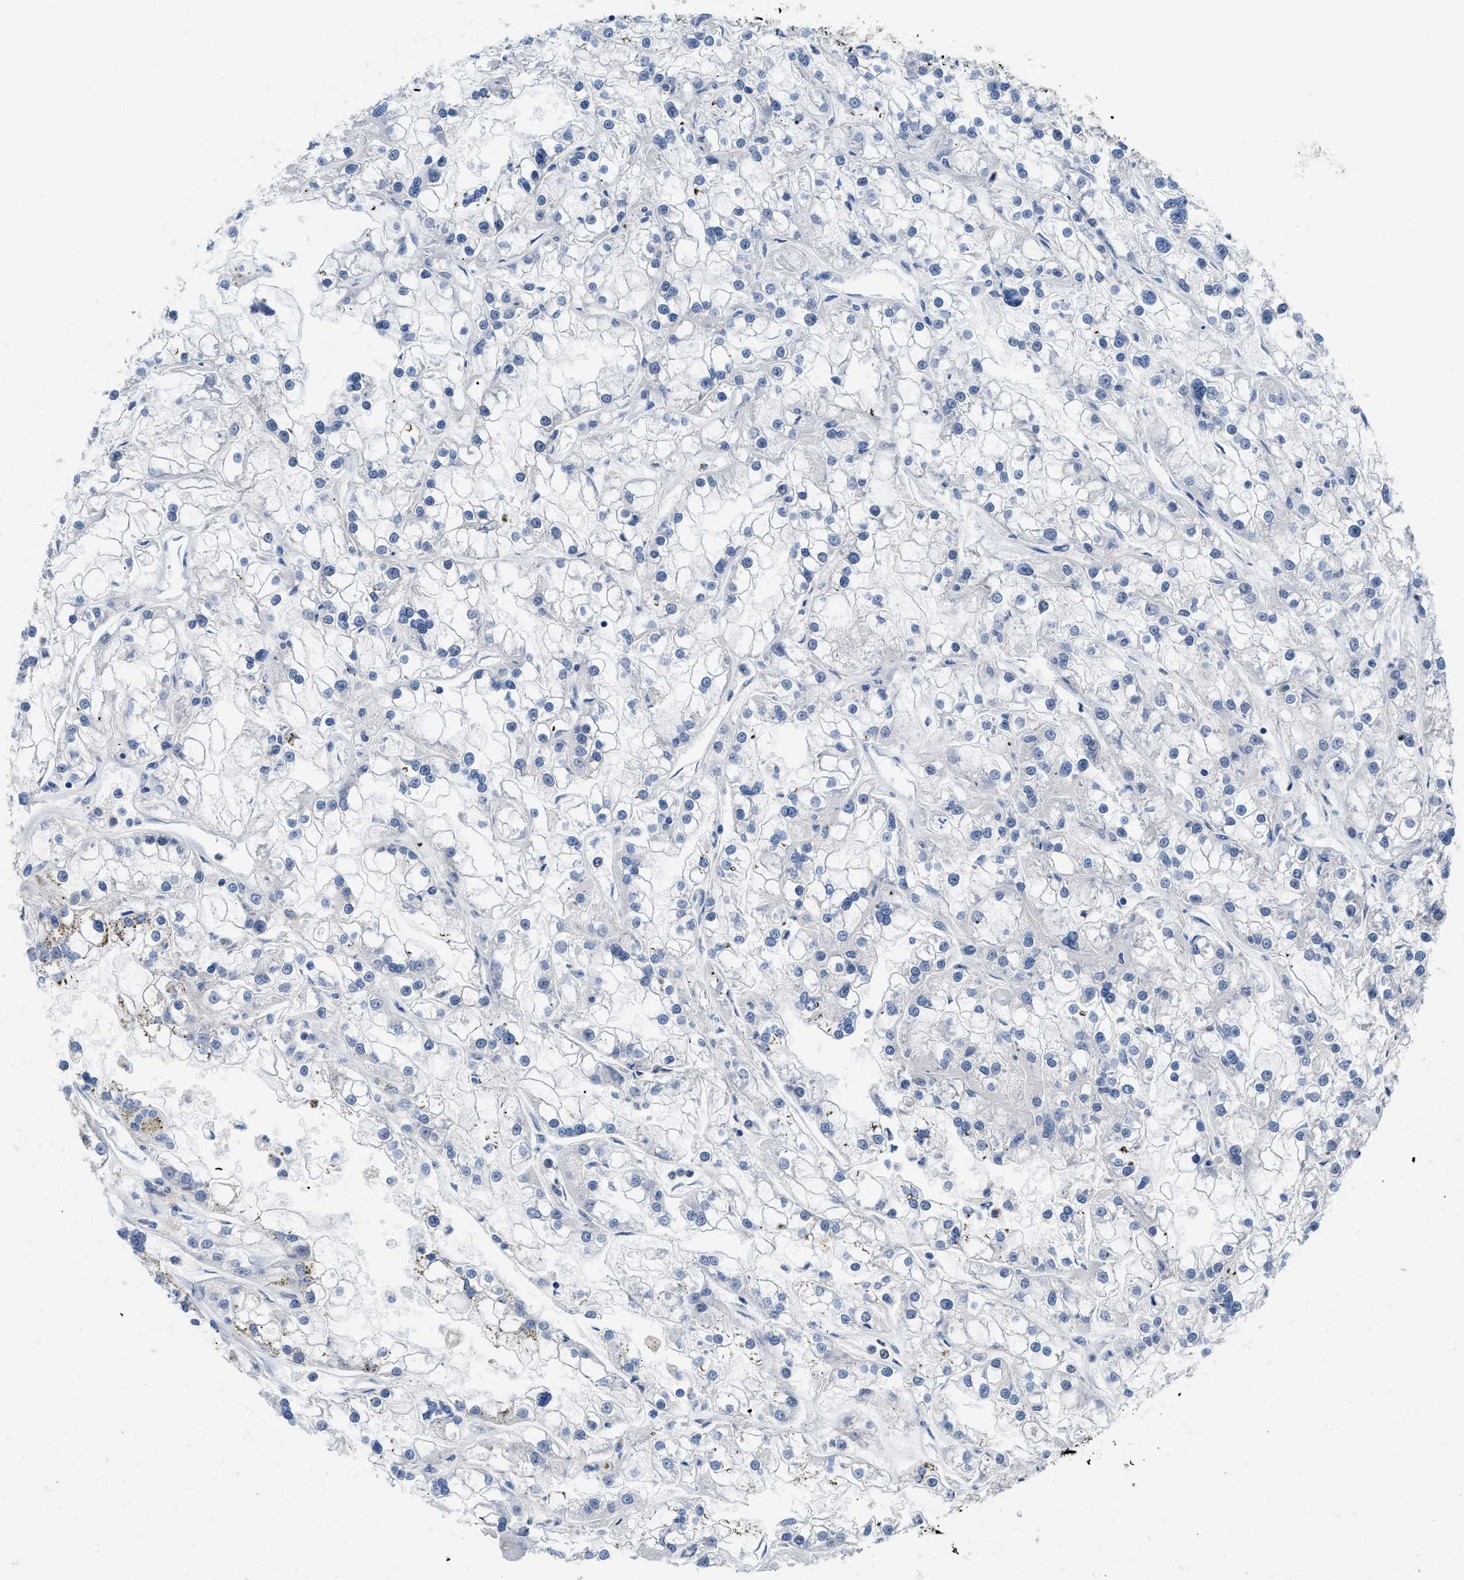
{"staining": {"intensity": "negative", "quantity": "none", "location": "none"}, "tissue": "renal cancer", "cell_type": "Tumor cells", "image_type": "cancer", "snomed": [{"axis": "morphology", "description": "Adenocarcinoma, NOS"}, {"axis": "topography", "description": "Kidney"}], "caption": "A high-resolution photomicrograph shows immunohistochemistry staining of adenocarcinoma (renal), which demonstrates no significant expression in tumor cells.", "gene": "NFIX", "patient": {"sex": "female", "age": 52}}